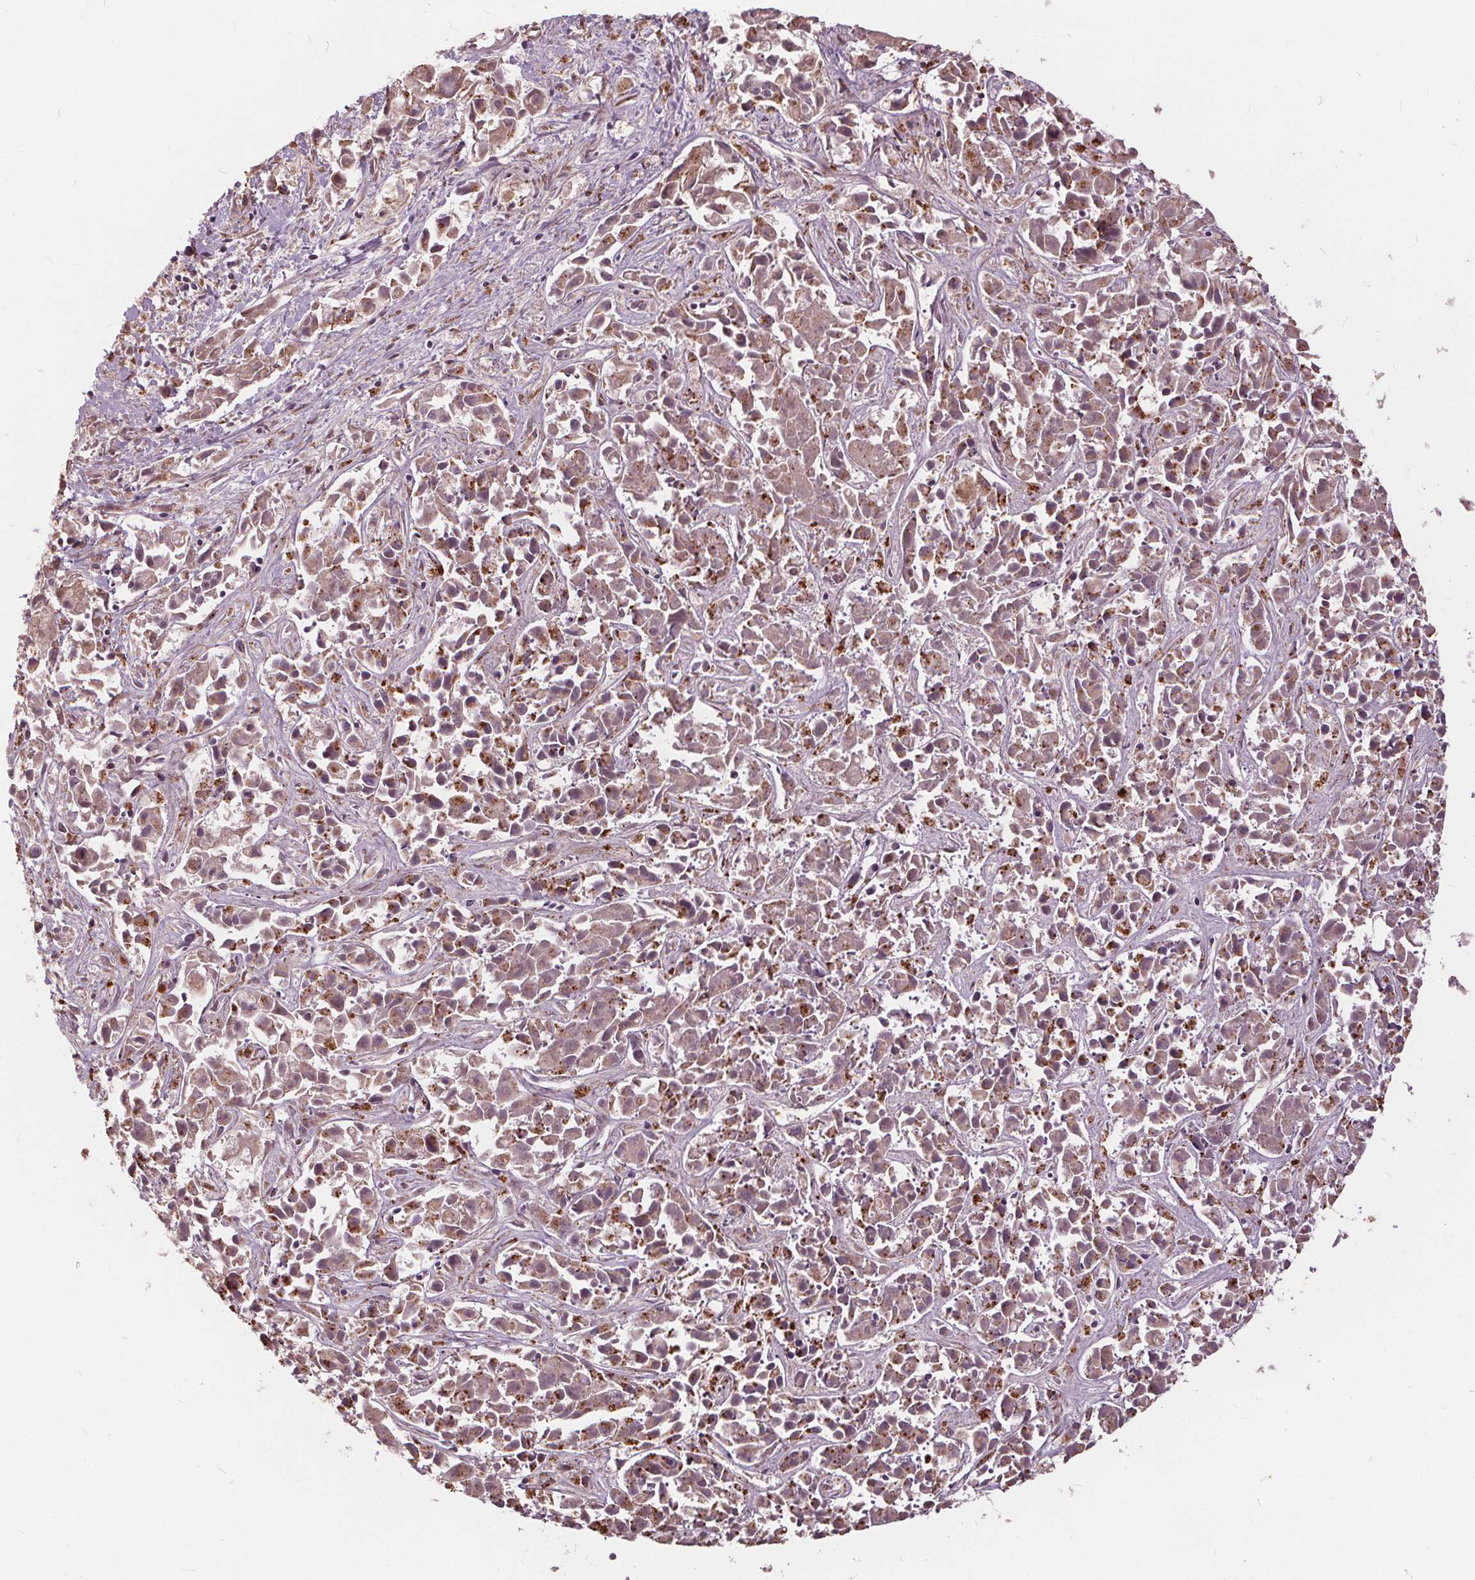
{"staining": {"intensity": "weak", "quantity": ">75%", "location": "cytoplasmic/membranous"}, "tissue": "liver cancer", "cell_type": "Tumor cells", "image_type": "cancer", "snomed": [{"axis": "morphology", "description": "Cholangiocarcinoma"}, {"axis": "topography", "description": "Liver"}], "caption": "This photomicrograph exhibits IHC staining of human liver cancer, with low weak cytoplasmic/membranous staining in about >75% of tumor cells.", "gene": "IPO13", "patient": {"sex": "female", "age": 81}}